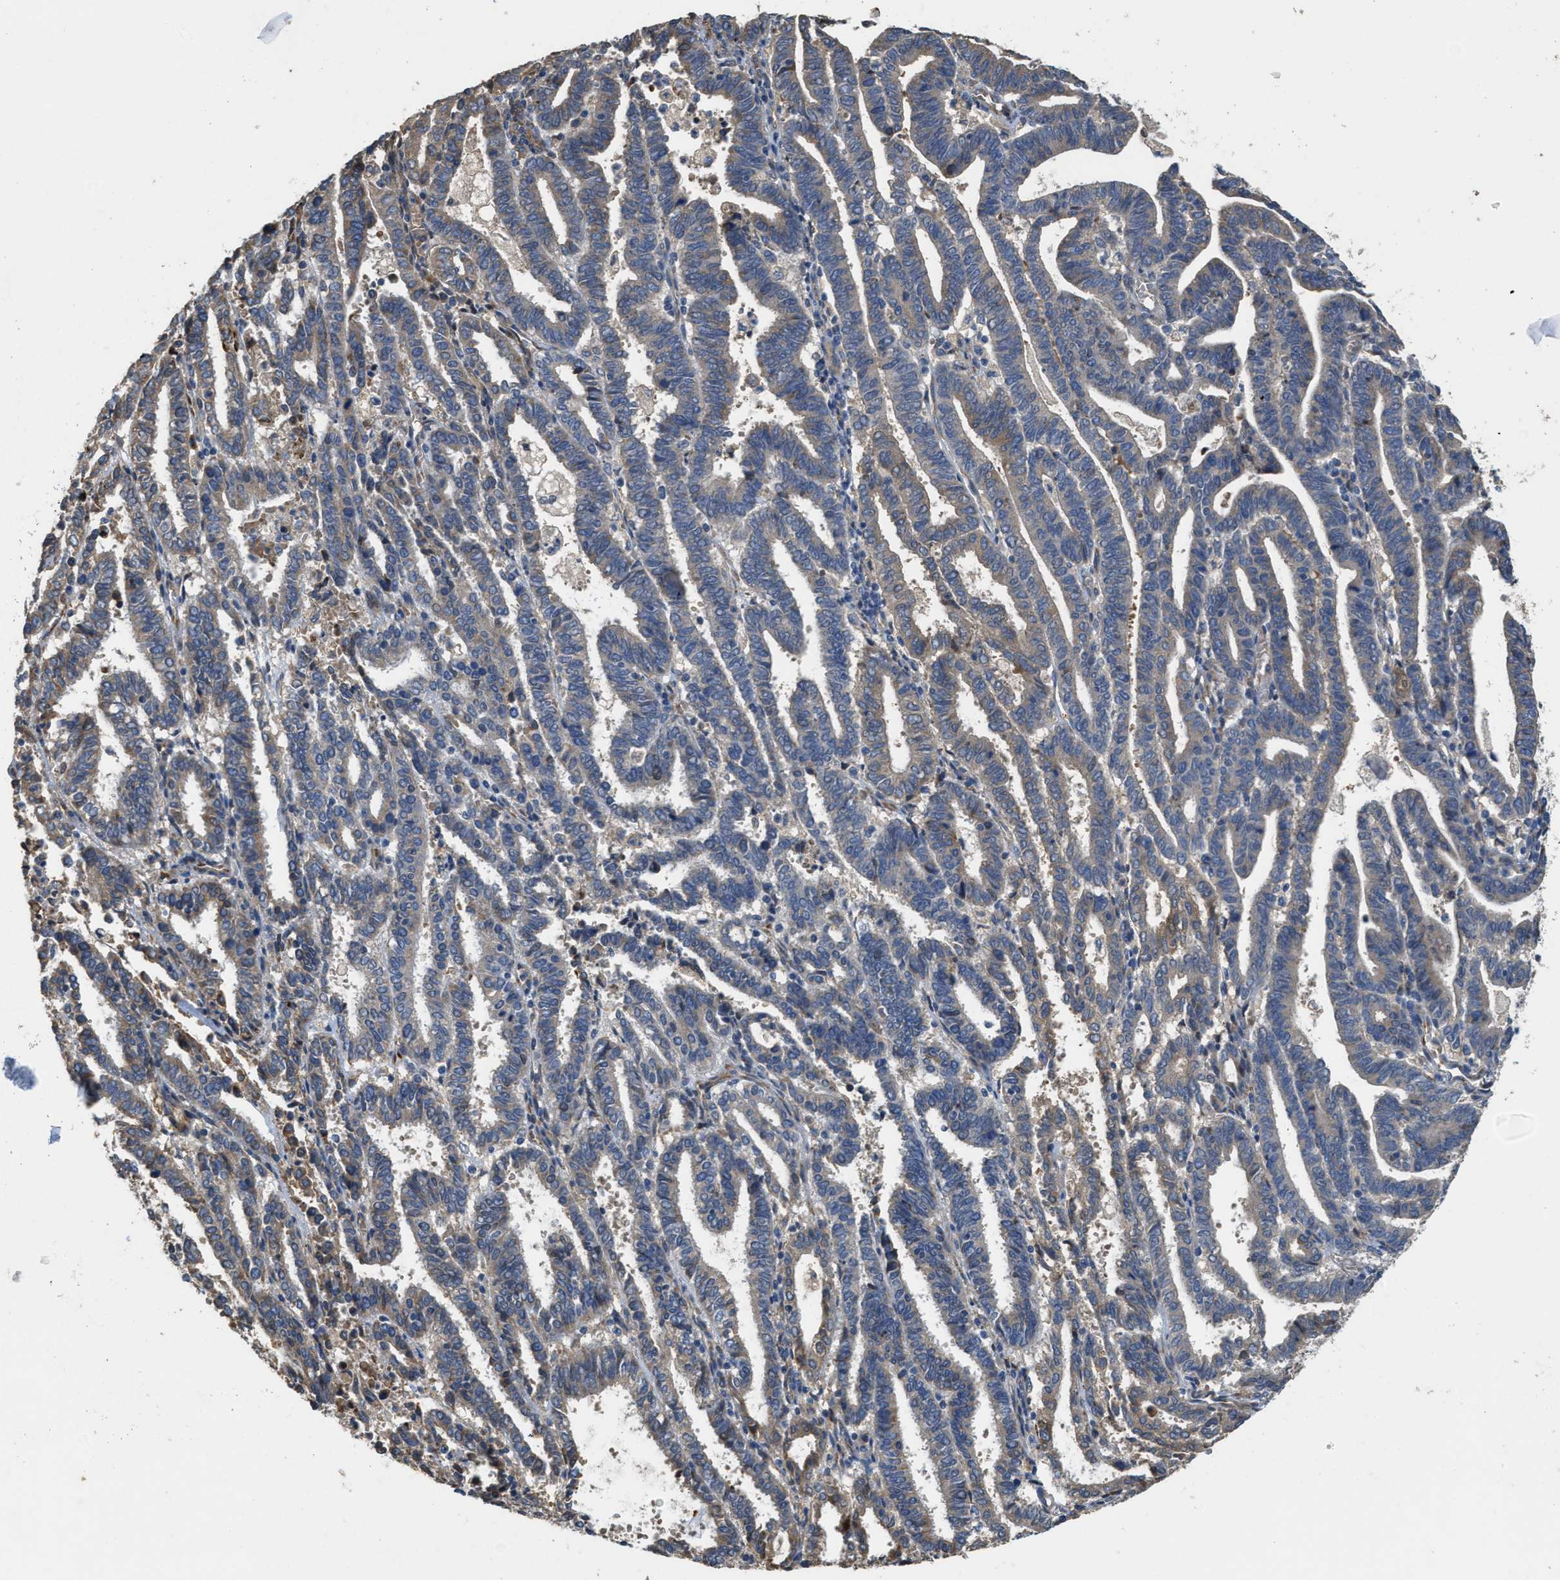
{"staining": {"intensity": "weak", "quantity": "<25%", "location": "cytoplasmic/membranous"}, "tissue": "endometrial cancer", "cell_type": "Tumor cells", "image_type": "cancer", "snomed": [{"axis": "morphology", "description": "Adenocarcinoma, NOS"}, {"axis": "topography", "description": "Uterus"}], "caption": "DAB immunohistochemical staining of human endometrial adenocarcinoma displays no significant expression in tumor cells.", "gene": "RIPK2", "patient": {"sex": "female", "age": 83}}